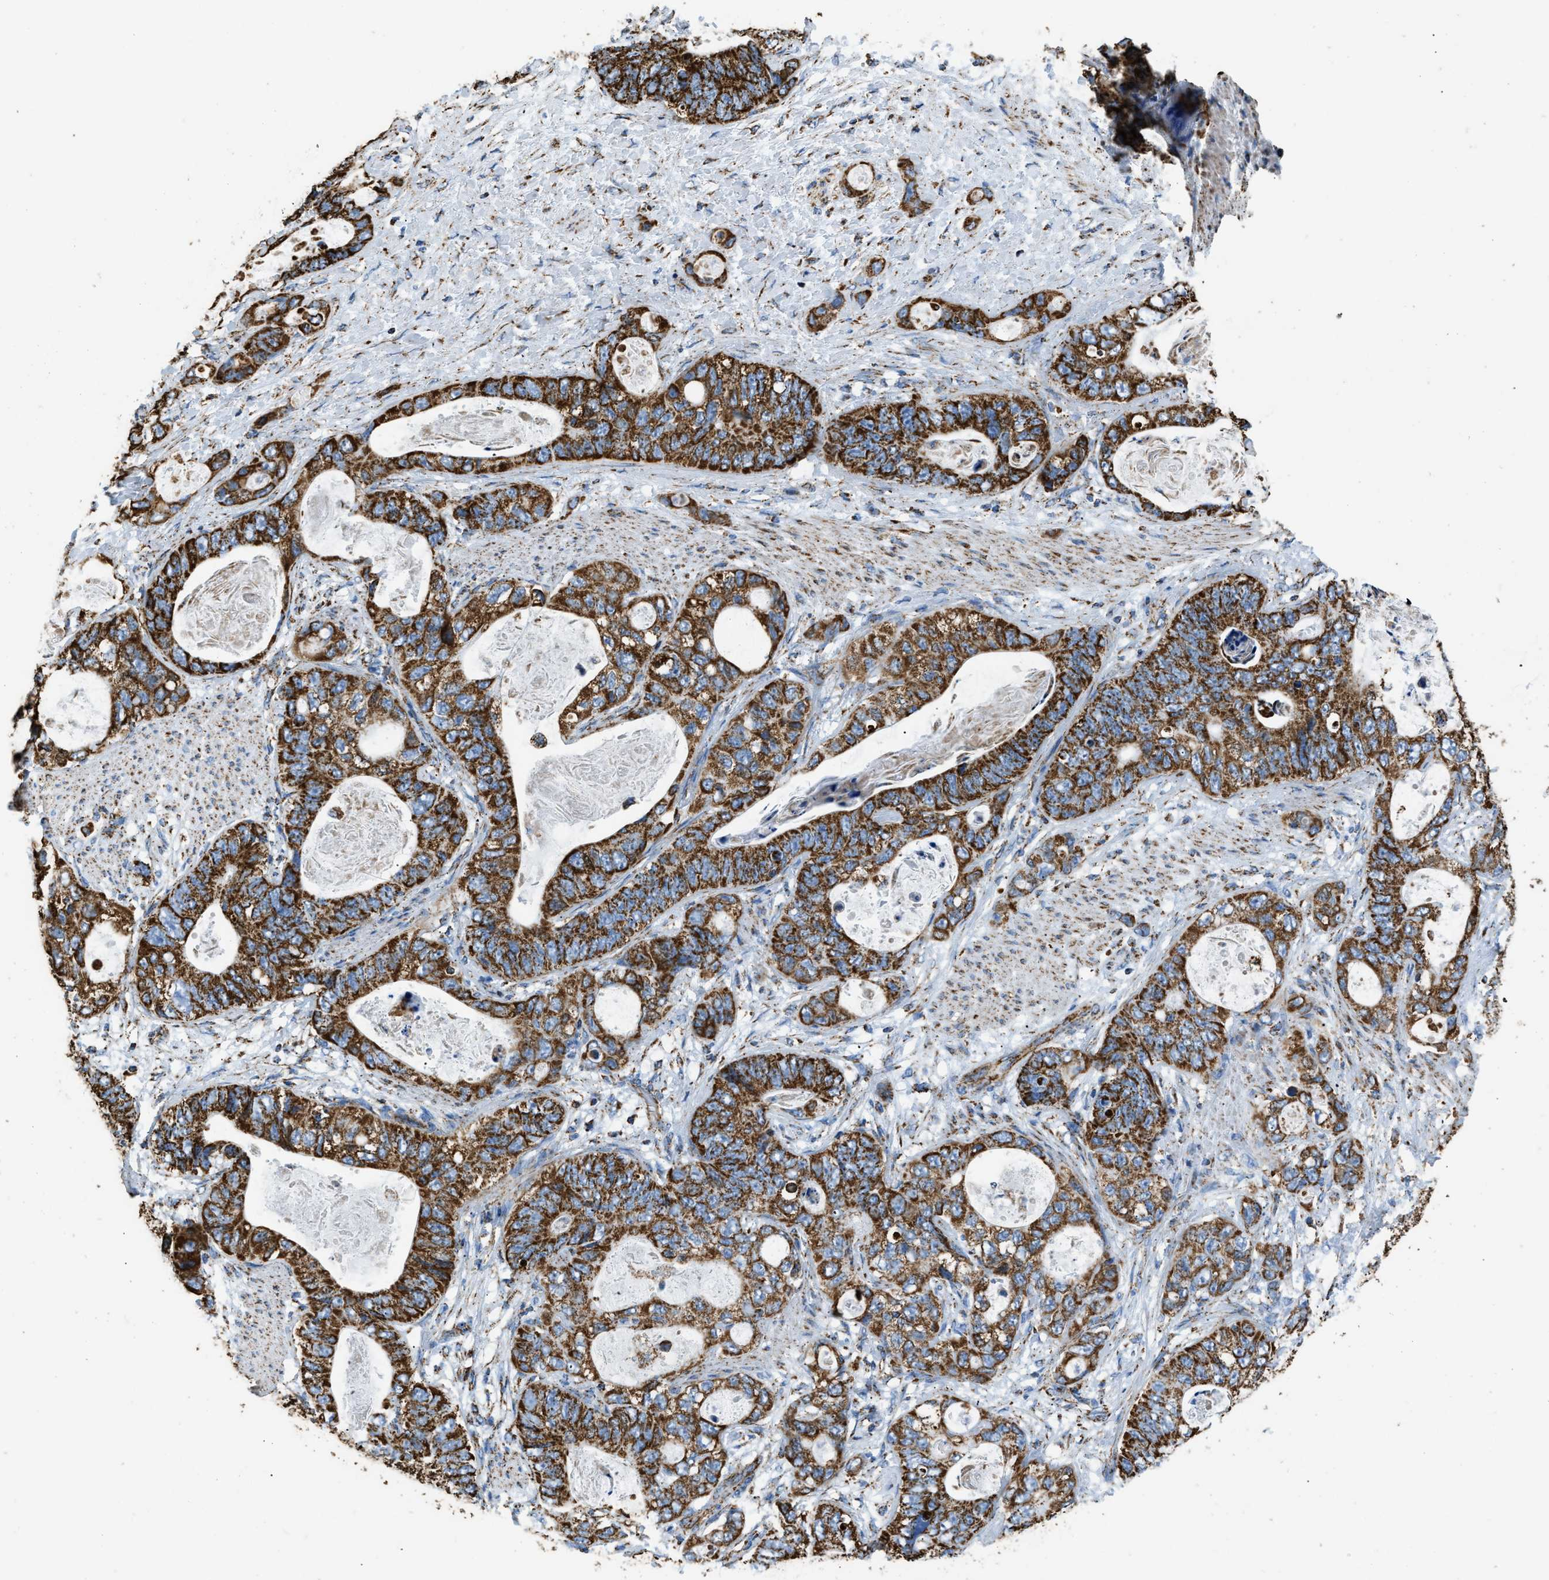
{"staining": {"intensity": "strong", "quantity": ">75%", "location": "cytoplasmic/membranous"}, "tissue": "stomach cancer", "cell_type": "Tumor cells", "image_type": "cancer", "snomed": [{"axis": "morphology", "description": "Normal tissue, NOS"}, {"axis": "morphology", "description": "Adenocarcinoma, NOS"}, {"axis": "topography", "description": "Stomach"}], "caption": "Protein staining reveals strong cytoplasmic/membranous staining in approximately >75% of tumor cells in stomach cancer (adenocarcinoma). The staining was performed using DAB (3,3'-diaminobenzidine) to visualize the protein expression in brown, while the nuclei were stained in blue with hematoxylin (Magnification: 20x).", "gene": "IRX6", "patient": {"sex": "female", "age": 89}}